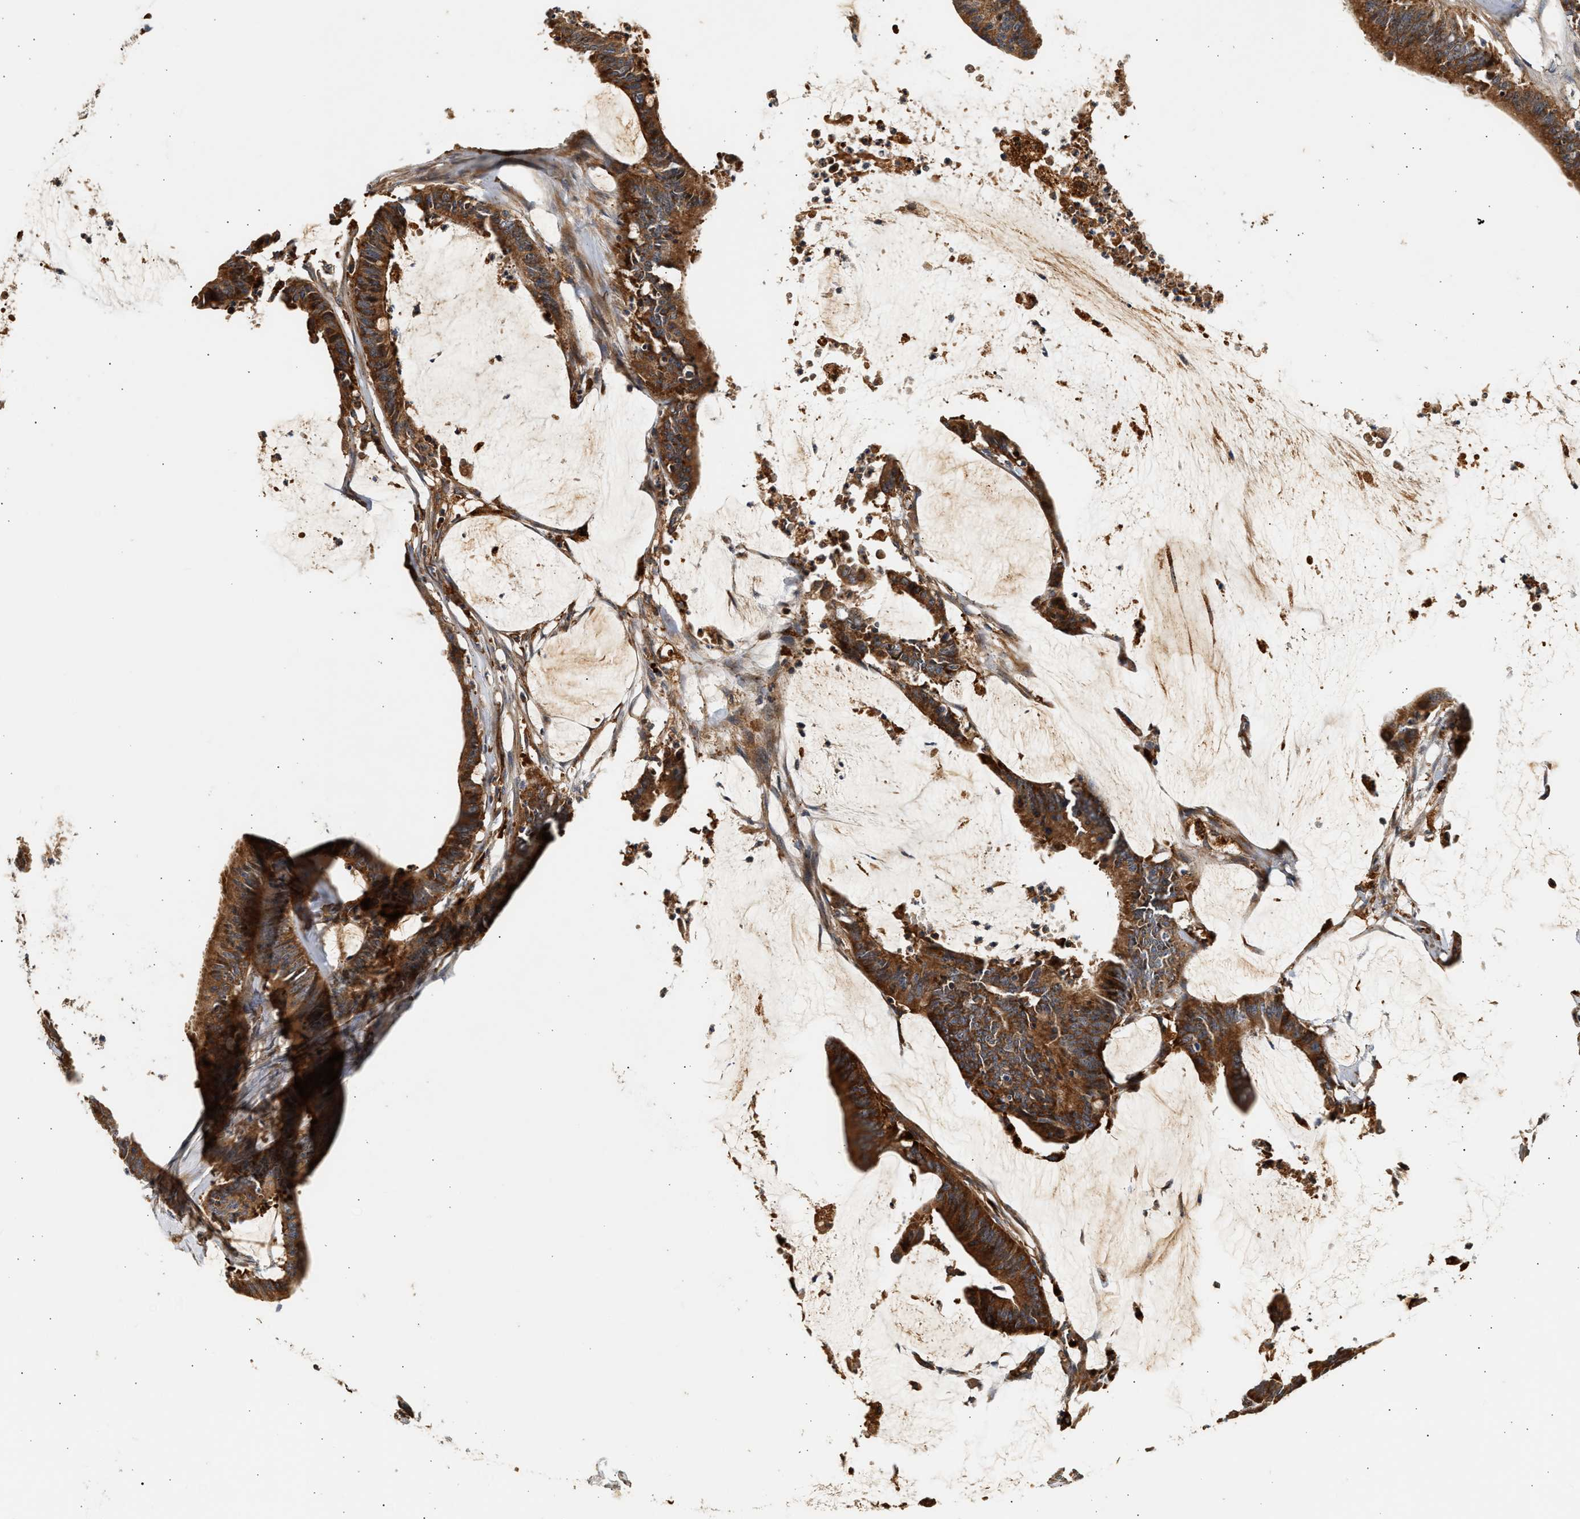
{"staining": {"intensity": "strong", "quantity": ">75%", "location": "cytoplasmic/membranous"}, "tissue": "colorectal cancer", "cell_type": "Tumor cells", "image_type": "cancer", "snomed": [{"axis": "morphology", "description": "Adenocarcinoma, NOS"}, {"axis": "topography", "description": "Rectum"}], "caption": "Protein analysis of colorectal cancer tissue reveals strong cytoplasmic/membranous staining in approximately >75% of tumor cells. Immunohistochemistry stains the protein of interest in brown and the nuclei are stained blue.", "gene": "PLD3", "patient": {"sex": "female", "age": 66}}